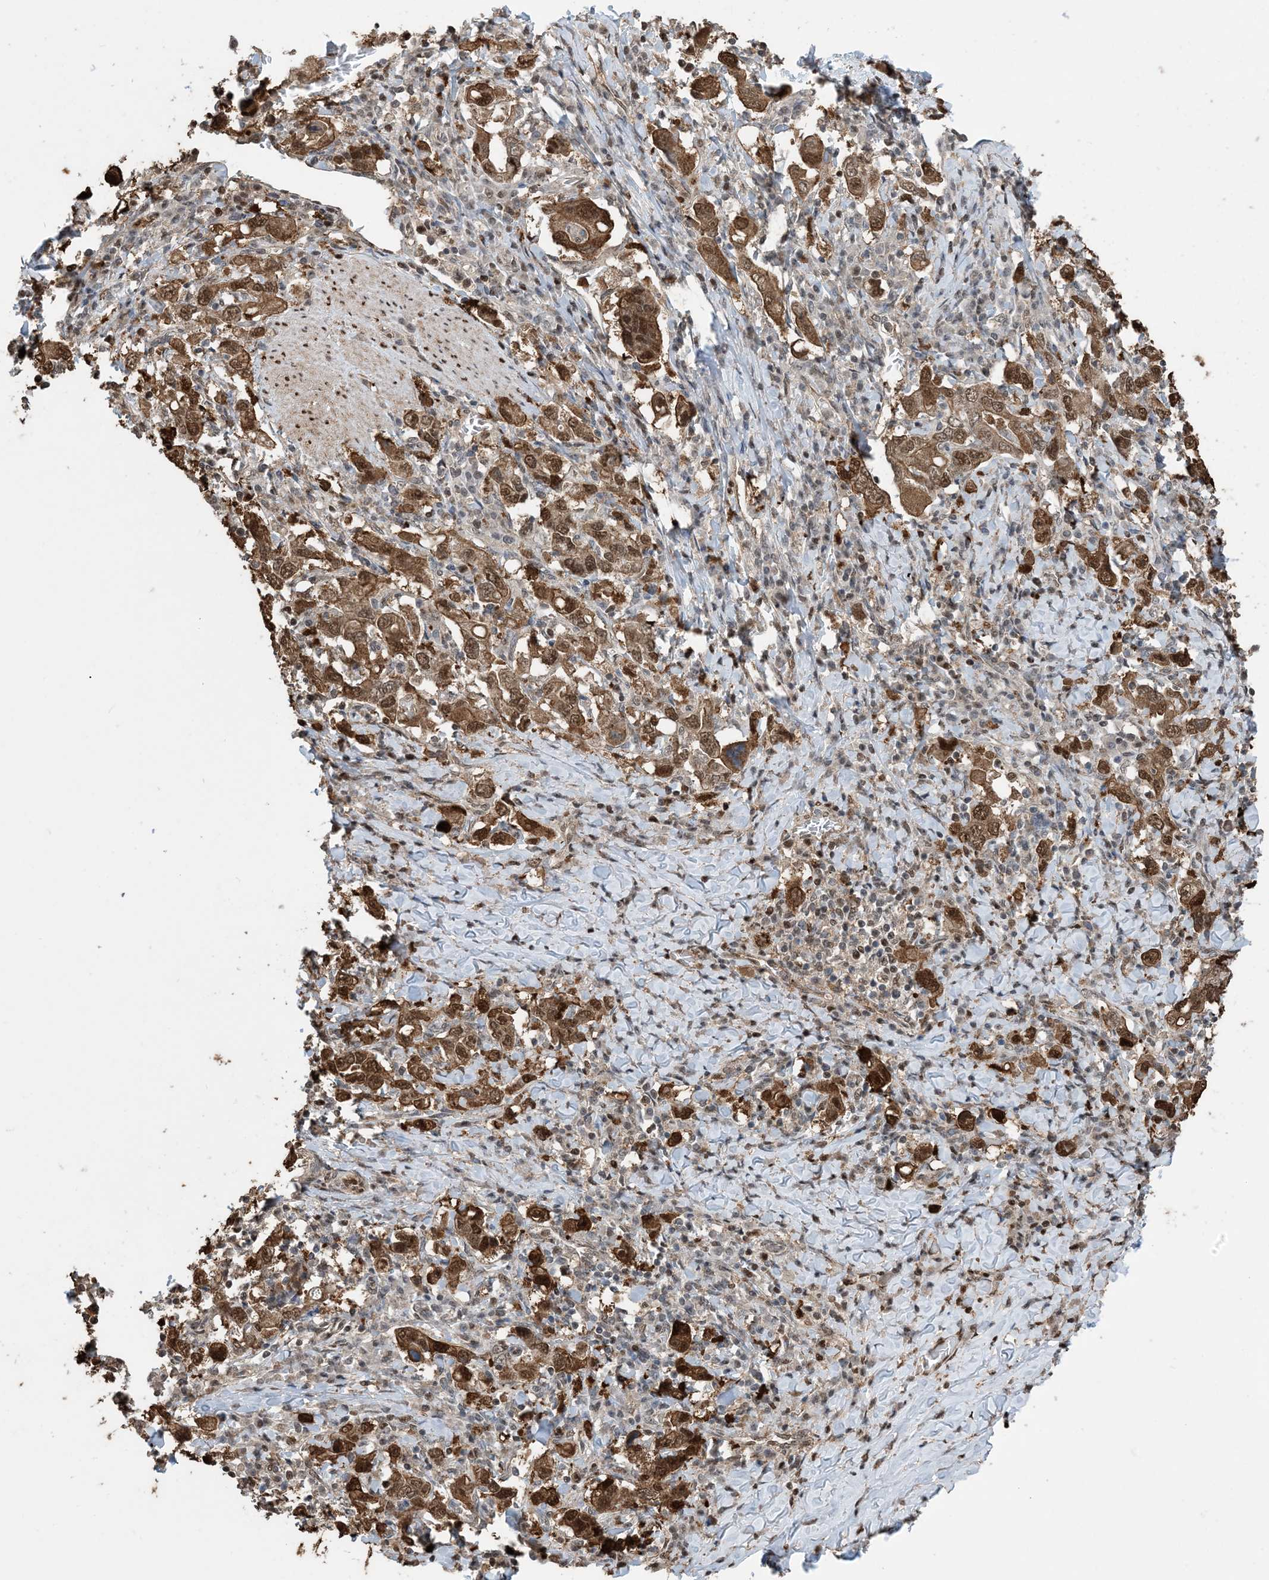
{"staining": {"intensity": "moderate", "quantity": ">75%", "location": "cytoplasmic/membranous,nuclear"}, "tissue": "stomach cancer", "cell_type": "Tumor cells", "image_type": "cancer", "snomed": [{"axis": "morphology", "description": "Adenocarcinoma, NOS"}, {"axis": "topography", "description": "Stomach, upper"}], "caption": "A micrograph showing moderate cytoplasmic/membranous and nuclear positivity in approximately >75% of tumor cells in stomach adenocarcinoma, as visualized by brown immunohistochemical staining.", "gene": "HSPA1A", "patient": {"sex": "male", "age": 62}}